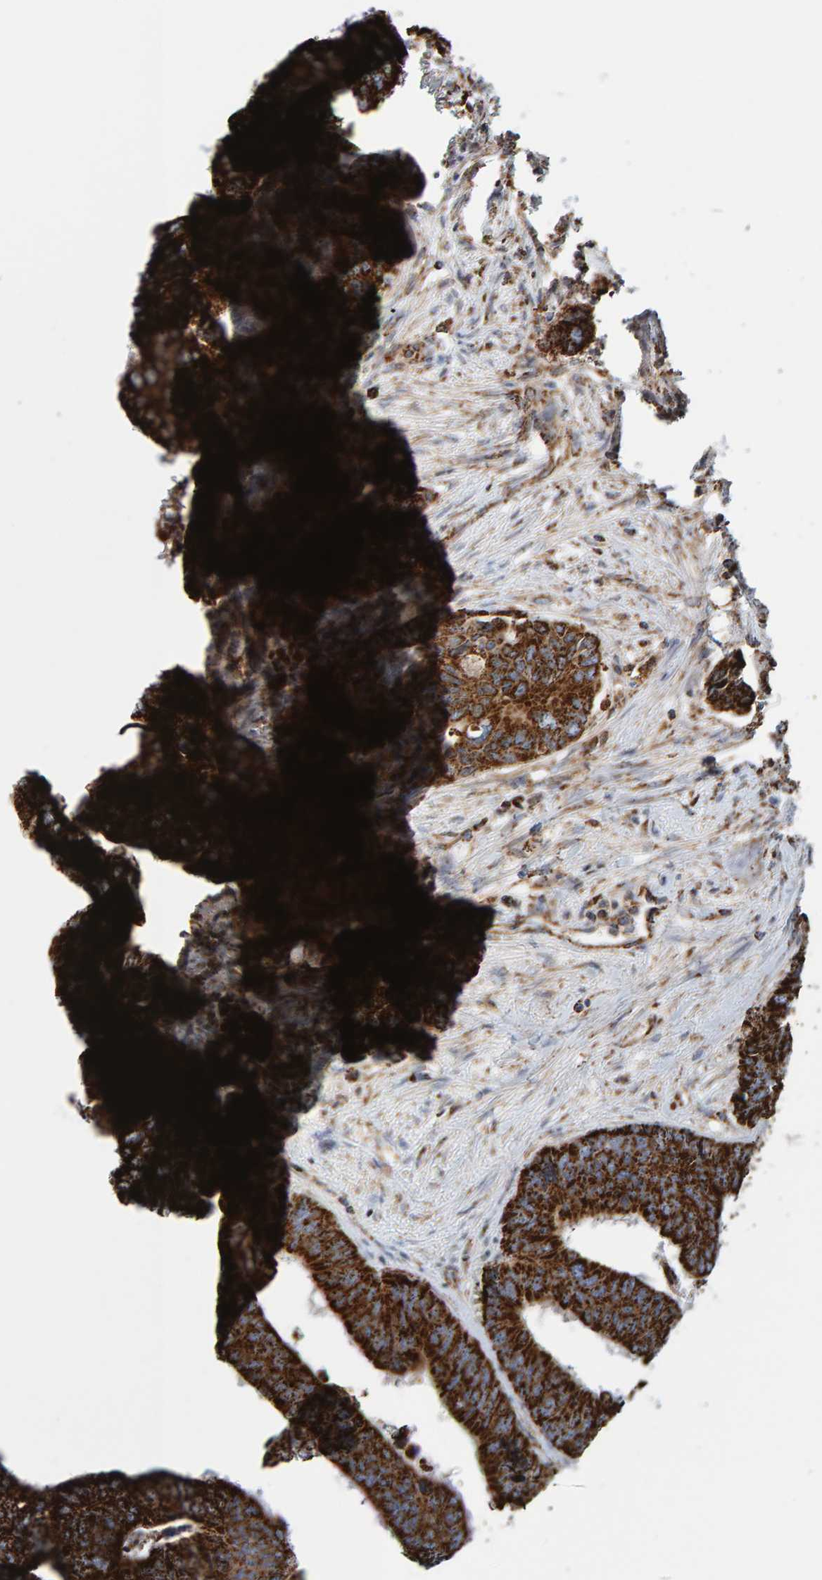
{"staining": {"intensity": "strong", "quantity": ">75%", "location": "cytoplasmic/membranous"}, "tissue": "colorectal cancer", "cell_type": "Tumor cells", "image_type": "cancer", "snomed": [{"axis": "morphology", "description": "Adenocarcinoma, NOS"}, {"axis": "topography", "description": "Rectum"}], "caption": "Colorectal cancer (adenocarcinoma) stained for a protein (brown) displays strong cytoplasmic/membranous positive staining in approximately >75% of tumor cells.", "gene": "MRPL45", "patient": {"sex": "male", "age": 84}}